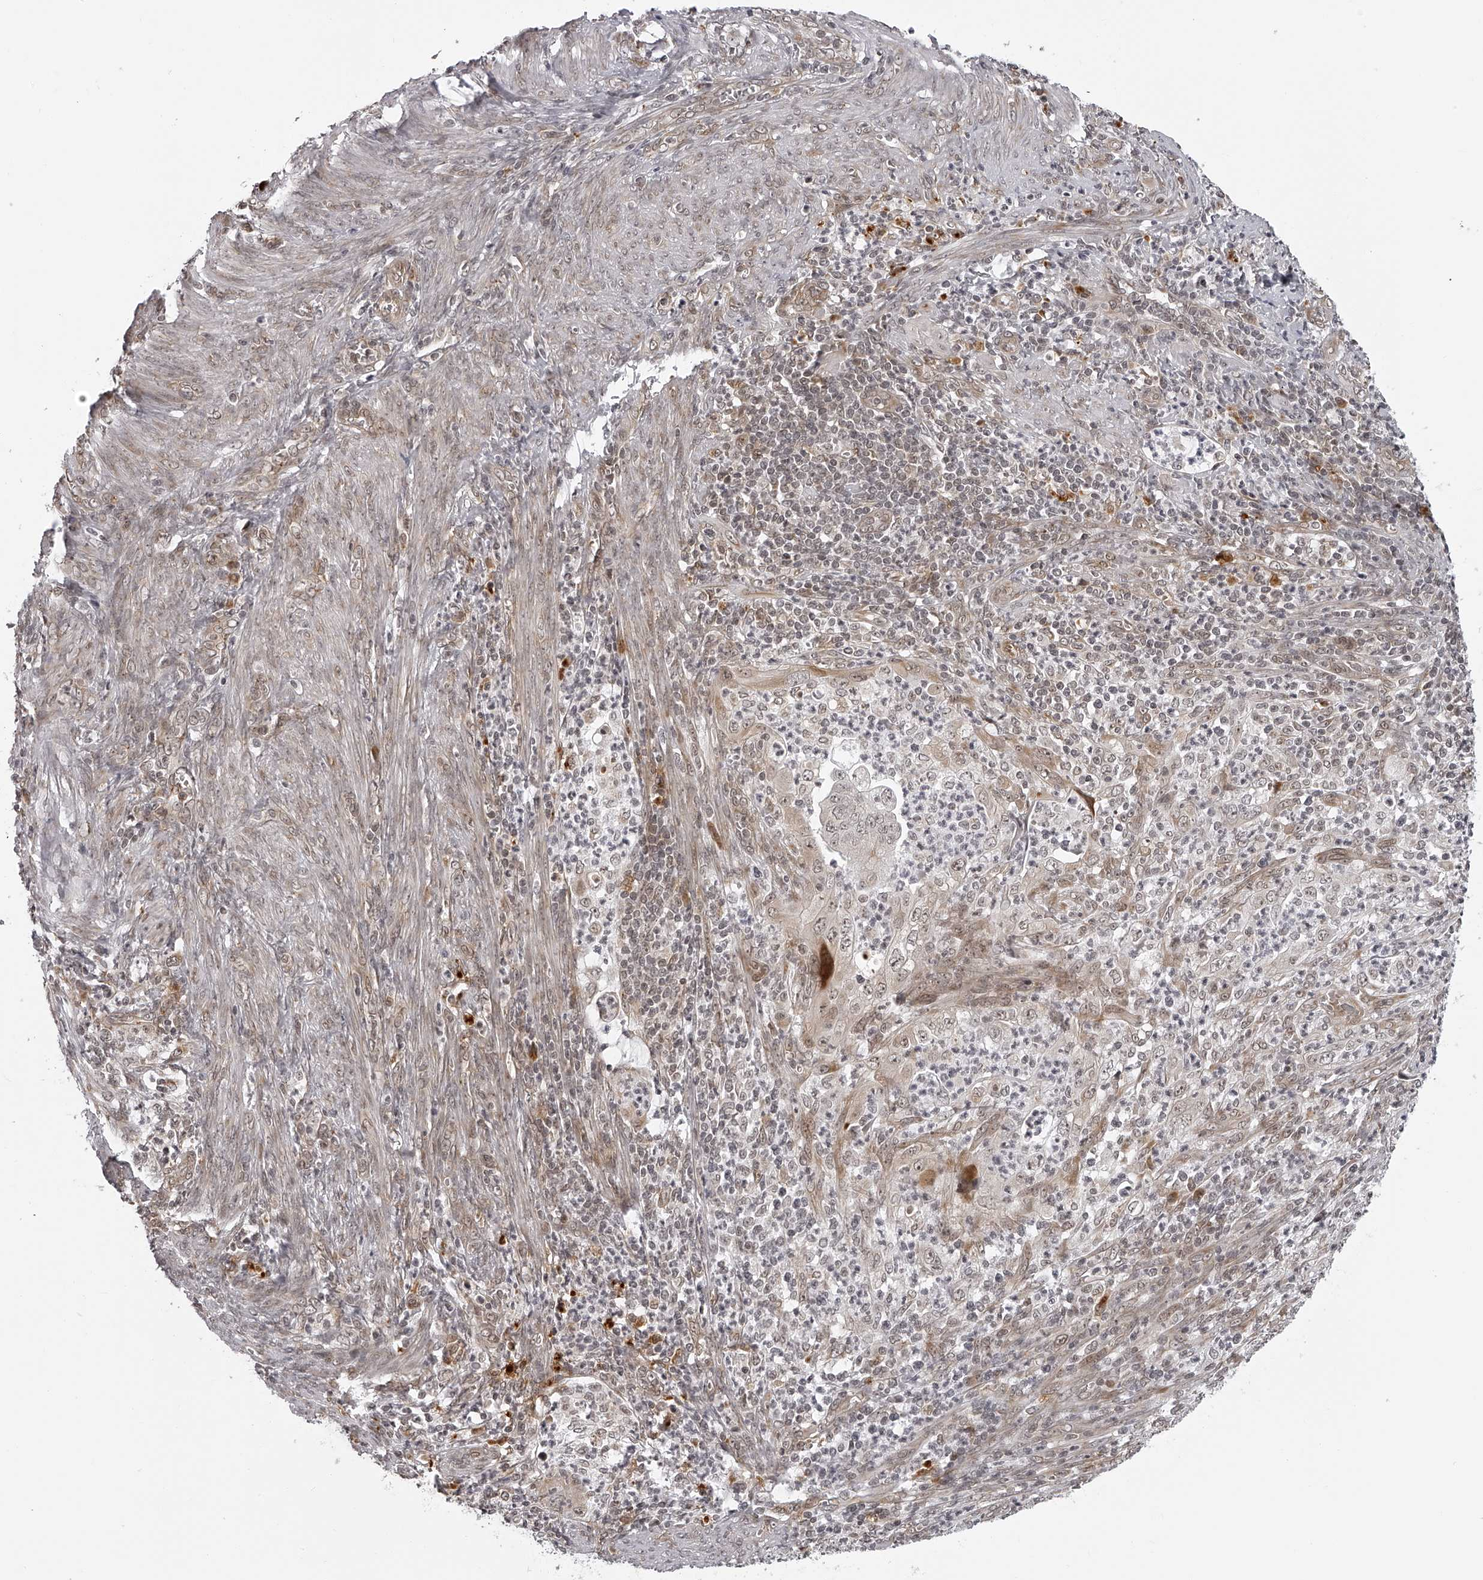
{"staining": {"intensity": "negative", "quantity": "none", "location": "none"}, "tissue": "endometrial cancer", "cell_type": "Tumor cells", "image_type": "cancer", "snomed": [{"axis": "morphology", "description": "Adenocarcinoma, NOS"}, {"axis": "topography", "description": "Endometrium"}], "caption": "This photomicrograph is of endometrial cancer stained with immunohistochemistry (IHC) to label a protein in brown with the nuclei are counter-stained blue. There is no expression in tumor cells.", "gene": "ODF2L", "patient": {"sex": "female", "age": 51}}